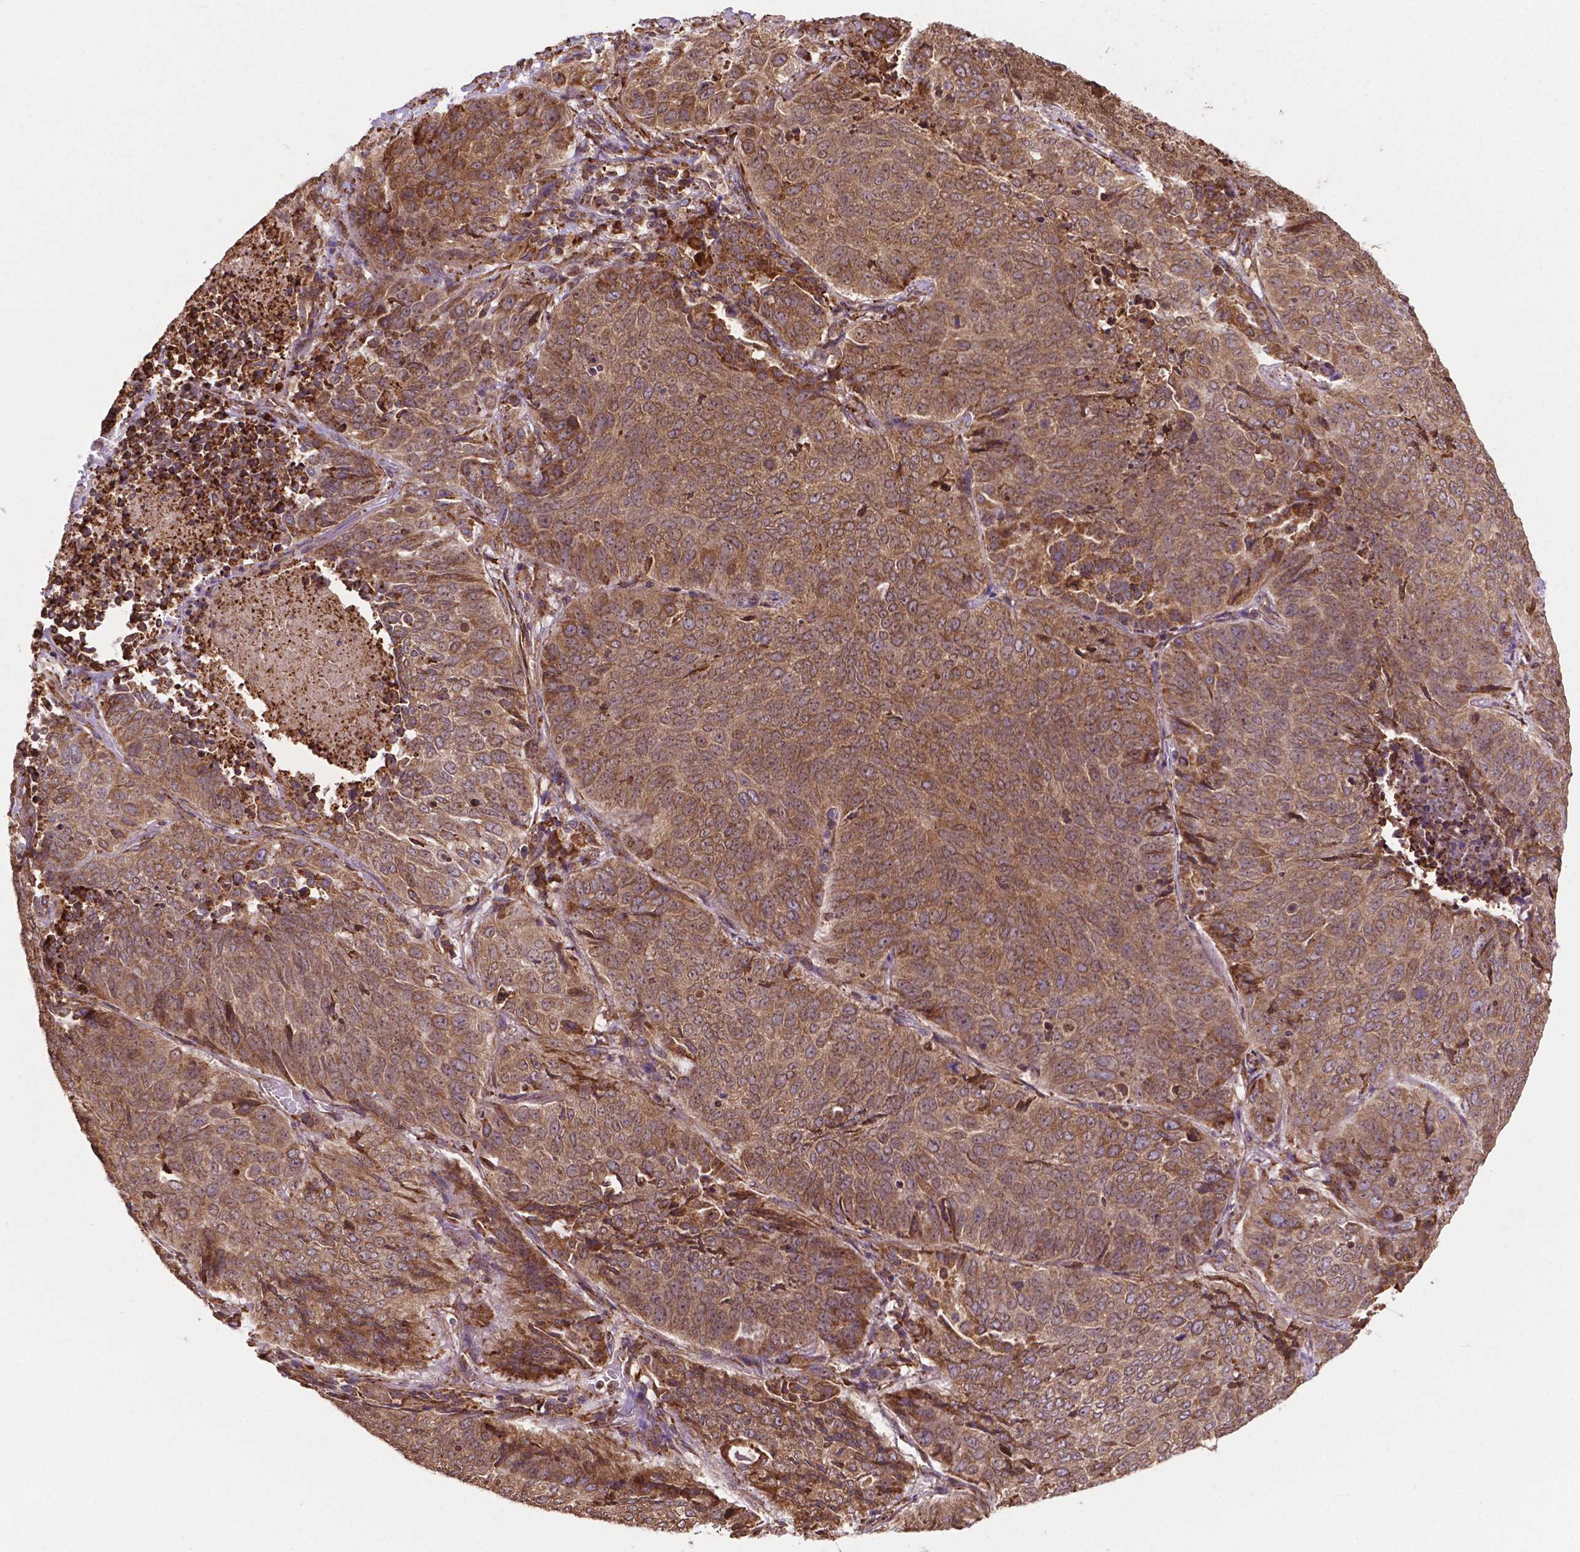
{"staining": {"intensity": "moderate", "quantity": ">75%", "location": "cytoplasmic/membranous"}, "tissue": "lung cancer", "cell_type": "Tumor cells", "image_type": "cancer", "snomed": [{"axis": "morphology", "description": "Normal tissue, NOS"}, {"axis": "morphology", "description": "Squamous cell carcinoma, NOS"}, {"axis": "topography", "description": "Bronchus"}, {"axis": "topography", "description": "Lung"}], "caption": "Moderate cytoplasmic/membranous positivity is appreciated in approximately >75% of tumor cells in squamous cell carcinoma (lung).", "gene": "GANAB", "patient": {"sex": "male", "age": 64}}